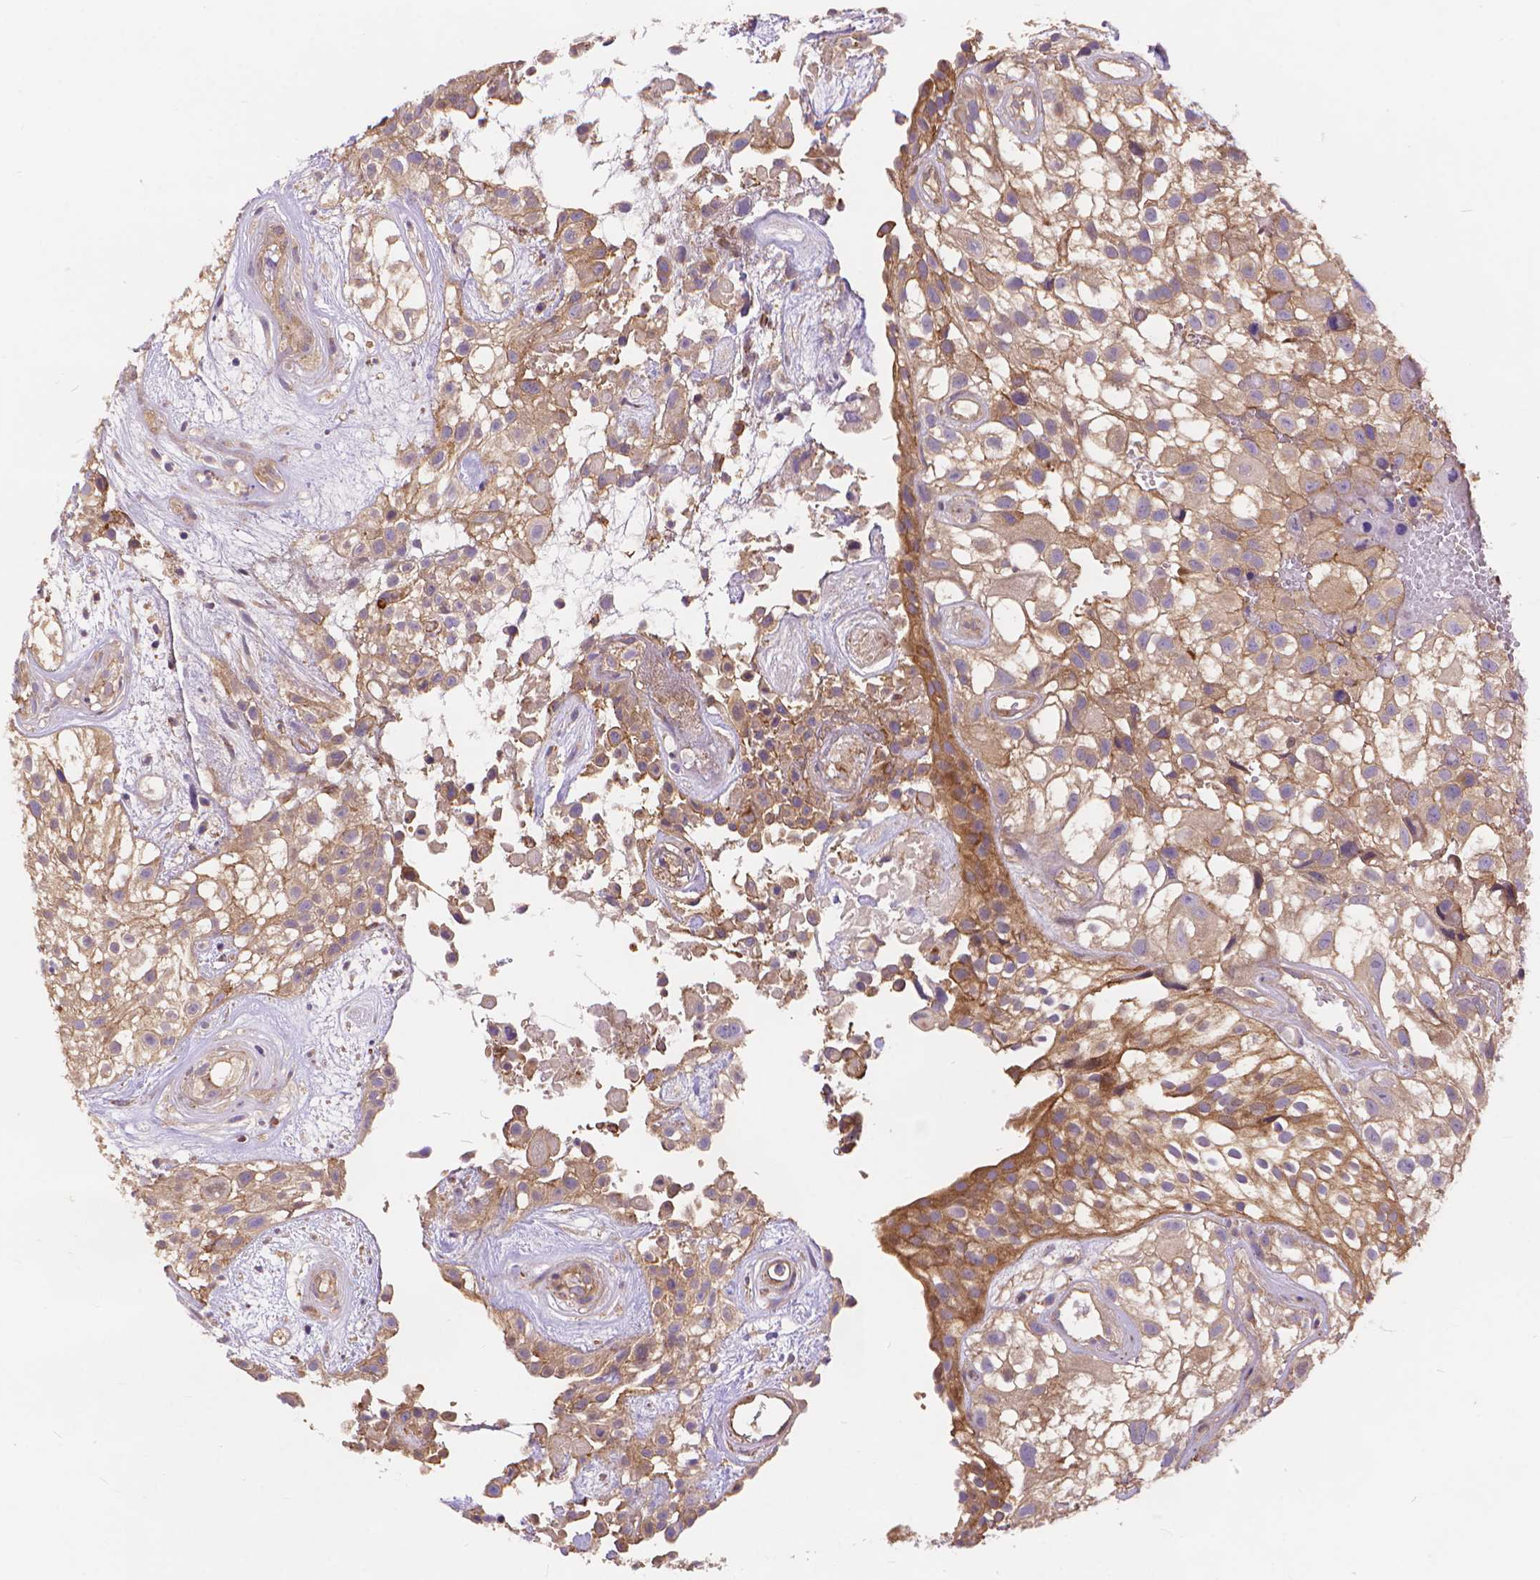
{"staining": {"intensity": "weak", "quantity": ">75%", "location": "cytoplasmic/membranous"}, "tissue": "urothelial cancer", "cell_type": "Tumor cells", "image_type": "cancer", "snomed": [{"axis": "morphology", "description": "Urothelial carcinoma, High grade"}, {"axis": "topography", "description": "Urinary bladder"}], "caption": "Immunohistochemistry (IHC) staining of urothelial carcinoma (high-grade), which demonstrates low levels of weak cytoplasmic/membranous positivity in about >75% of tumor cells indicating weak cytoplasmic/membranous protein expression. The staining was performed using DAB (brown) for protein detection and nuclei were counterstained in hematoxylin (blue).", "gene": "ARAP1", "patient": {"sex": "male", "age": 56}}